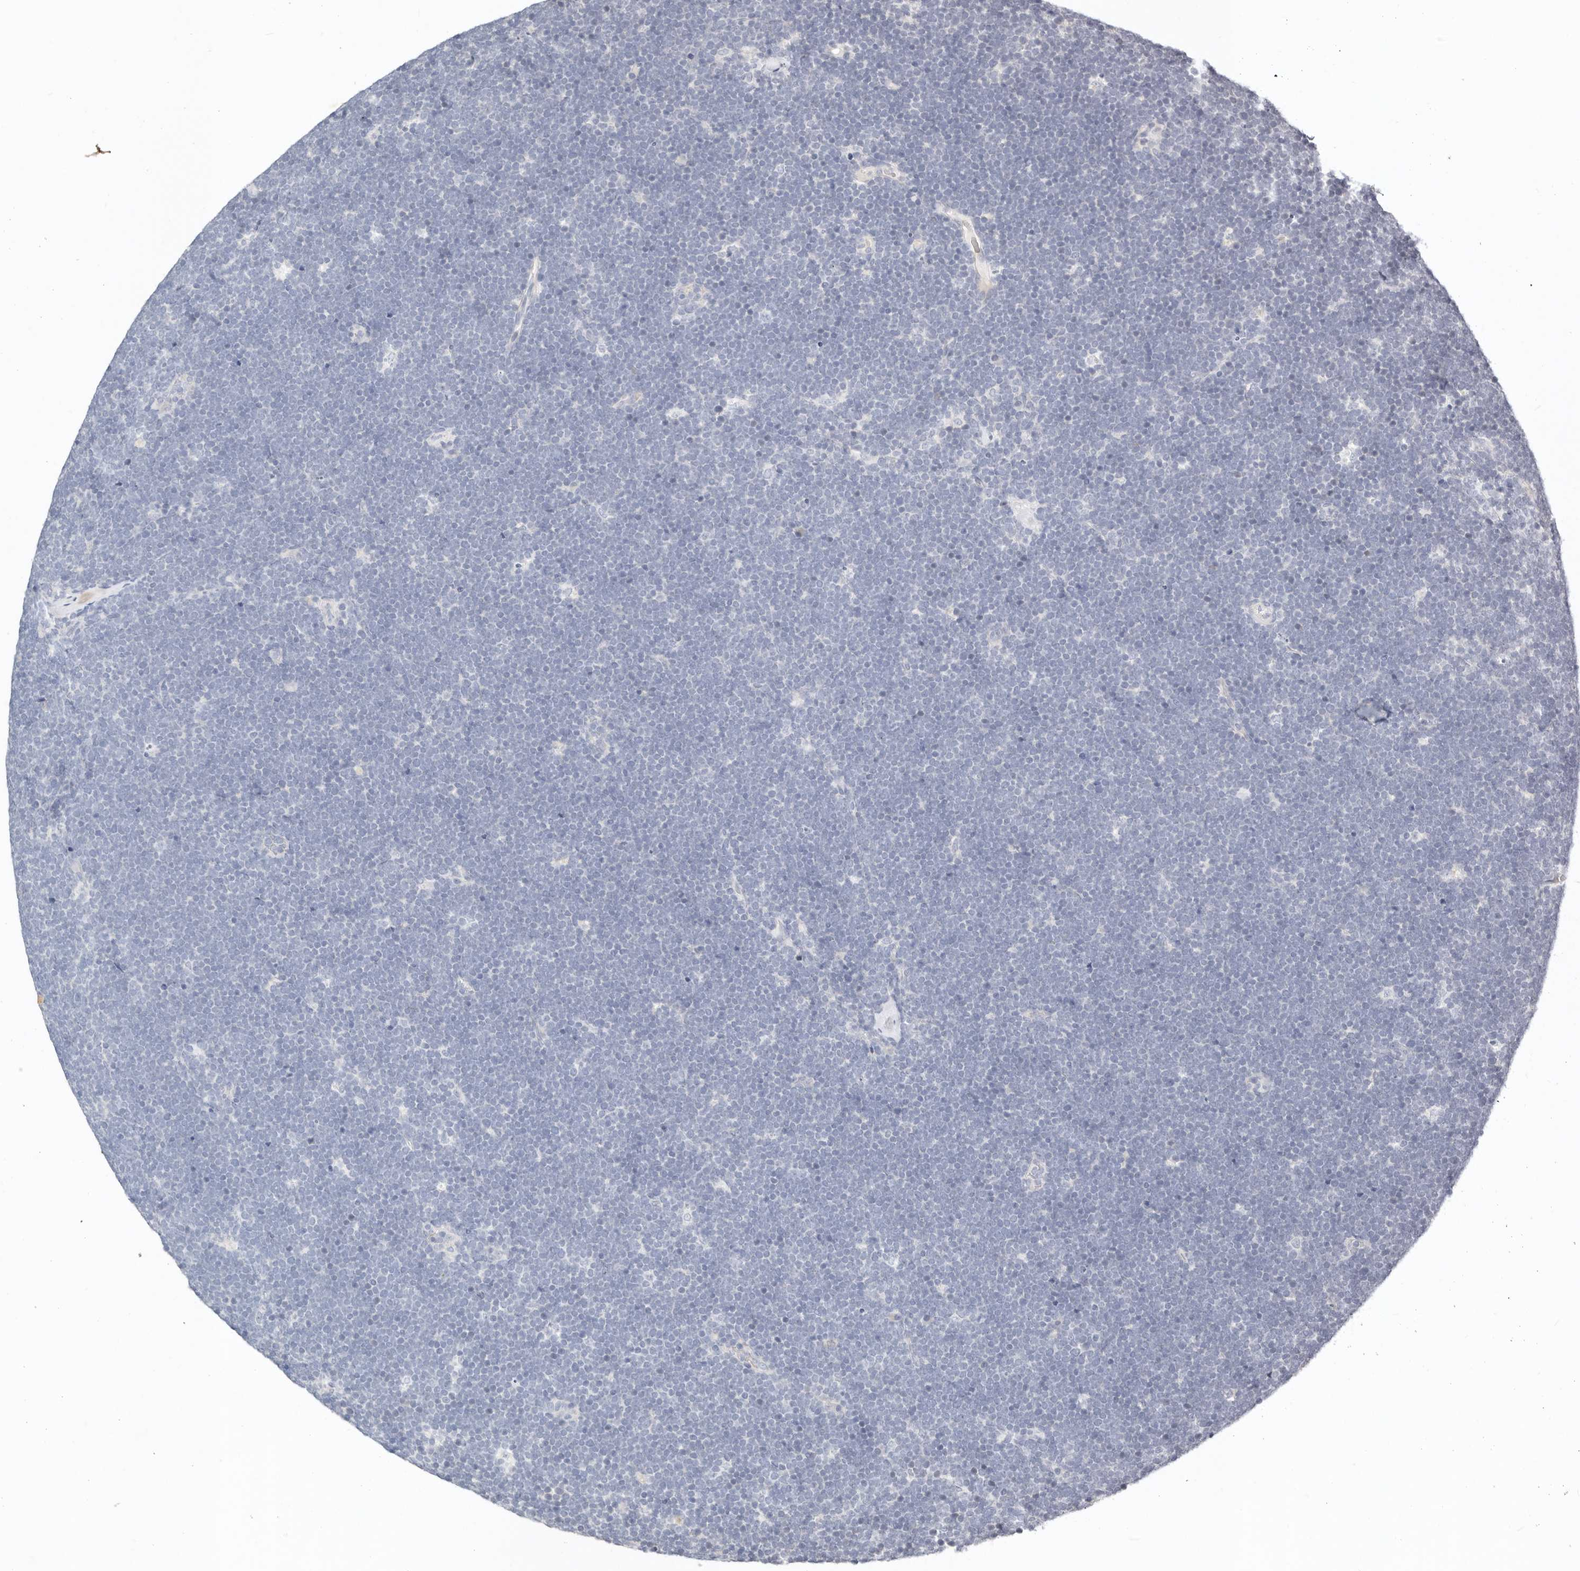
{"staining": {"intensity": "negative", "quantity": "none", "location": "none"}, "tissue": "lymphoma", "cell_type": "Tumor cells", "image_type": "cancer", "snomed": [{"axis": "morphology", "description": "Malignant lymphoma, non-Hodgkin's type, High grade"}, {"axis": "topography", "description": "Lymph node"}], "caption": "This micrograph is of lymphoma stained with IHC to label a protein in brown with the nuclei are counter-stained blue. There is no staining in tumor cells.", "gene": "TMEM63B", "patient": {"sex": "male", "age": 13}}